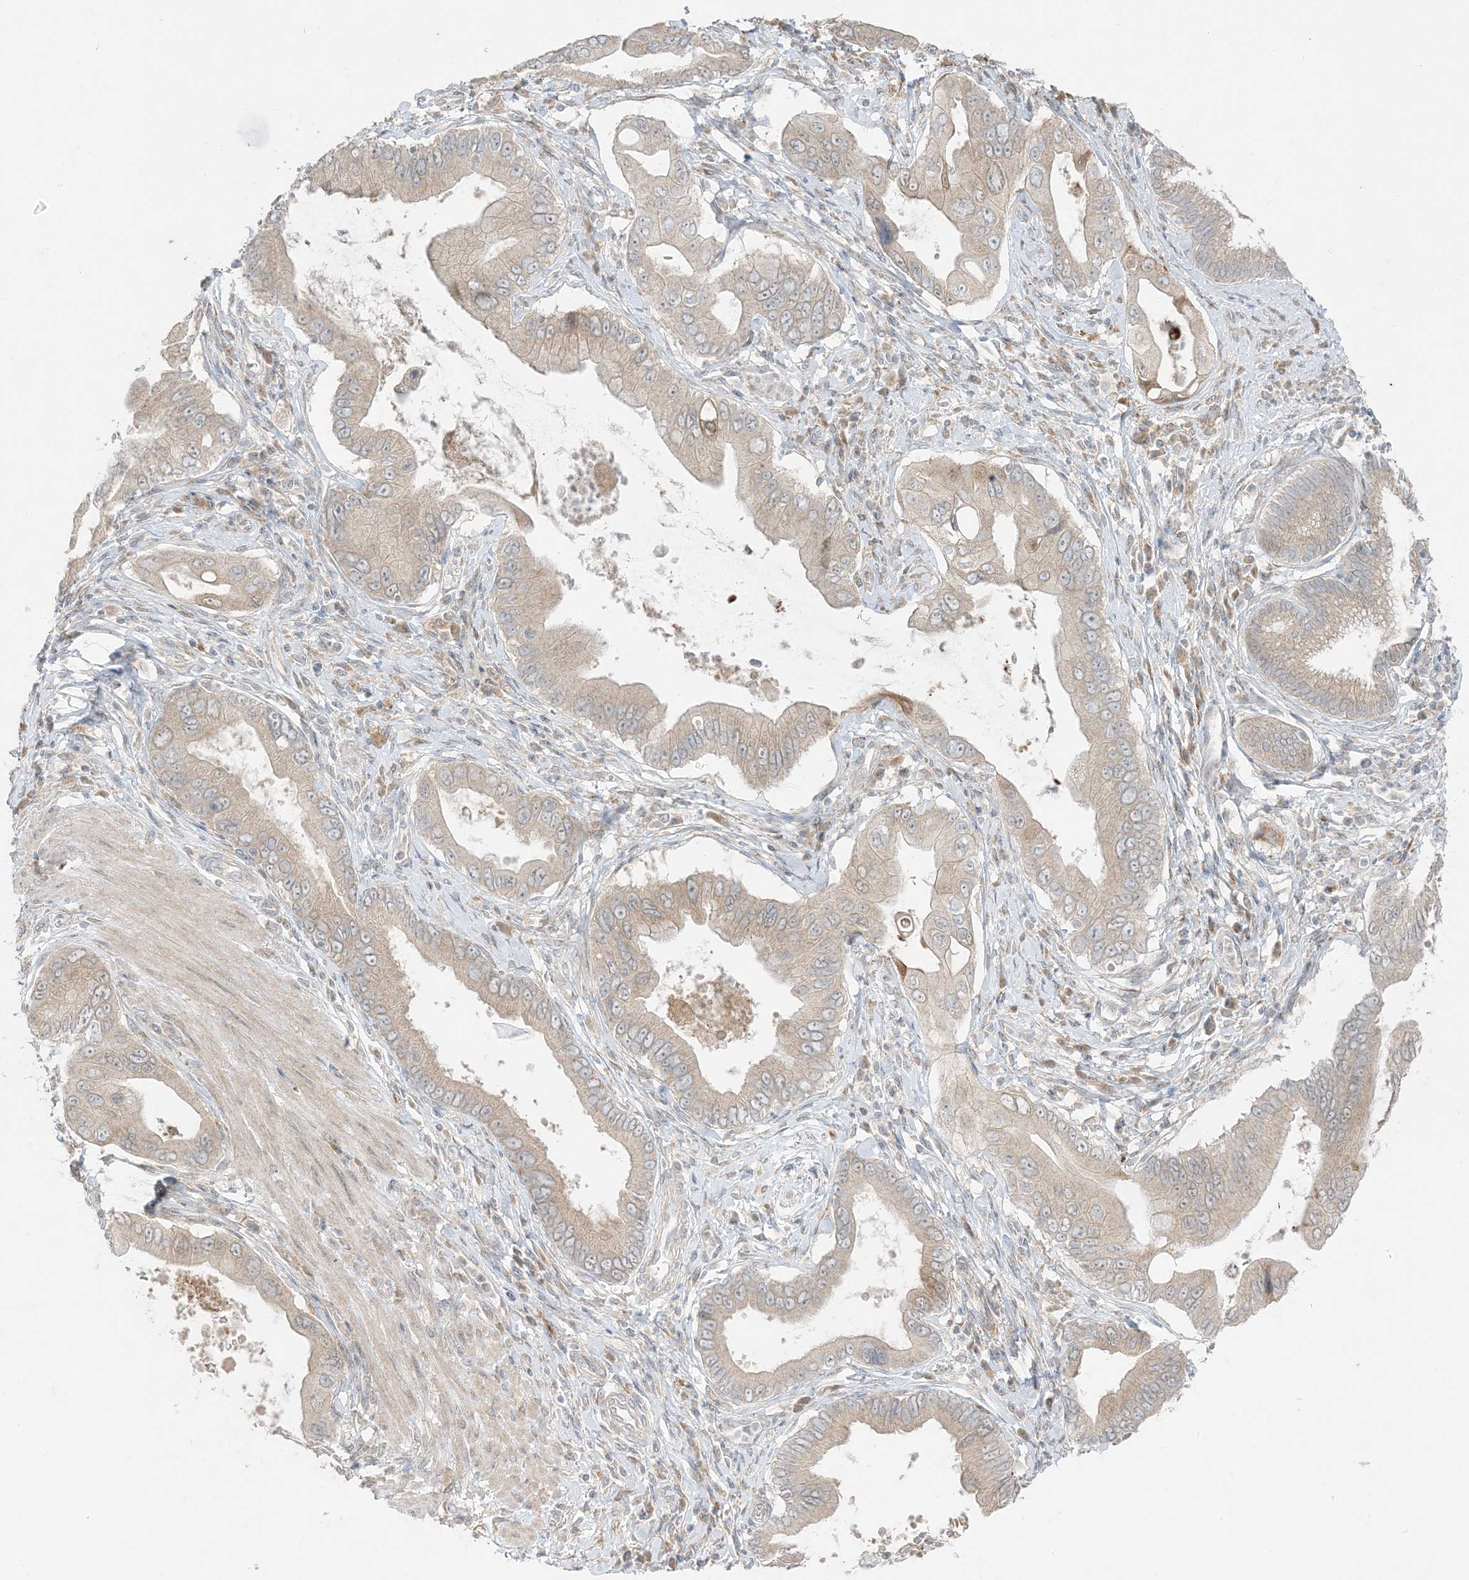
{"staining": {"intensity": "weak", "quantity": "<25%", "location": "cytoplasmic/membranous"}, "tissue": "pancreatic cancer", "cell_type": "Tumor cells", "image_type": "cancer", "snomed": [{"axis": "morphology", "description": "Adenocarcinoma, NOS"}, {"axis": "topography", "description": "Pancreas"}], "caption": "An IHC histopathology image of pancreatic adenocarcinoma is shown. There is no staining in tumor cells of pancreatic adenocarcinoma.", "gene": "ODC1", "patient": {"sex": "male", "age": 78}}